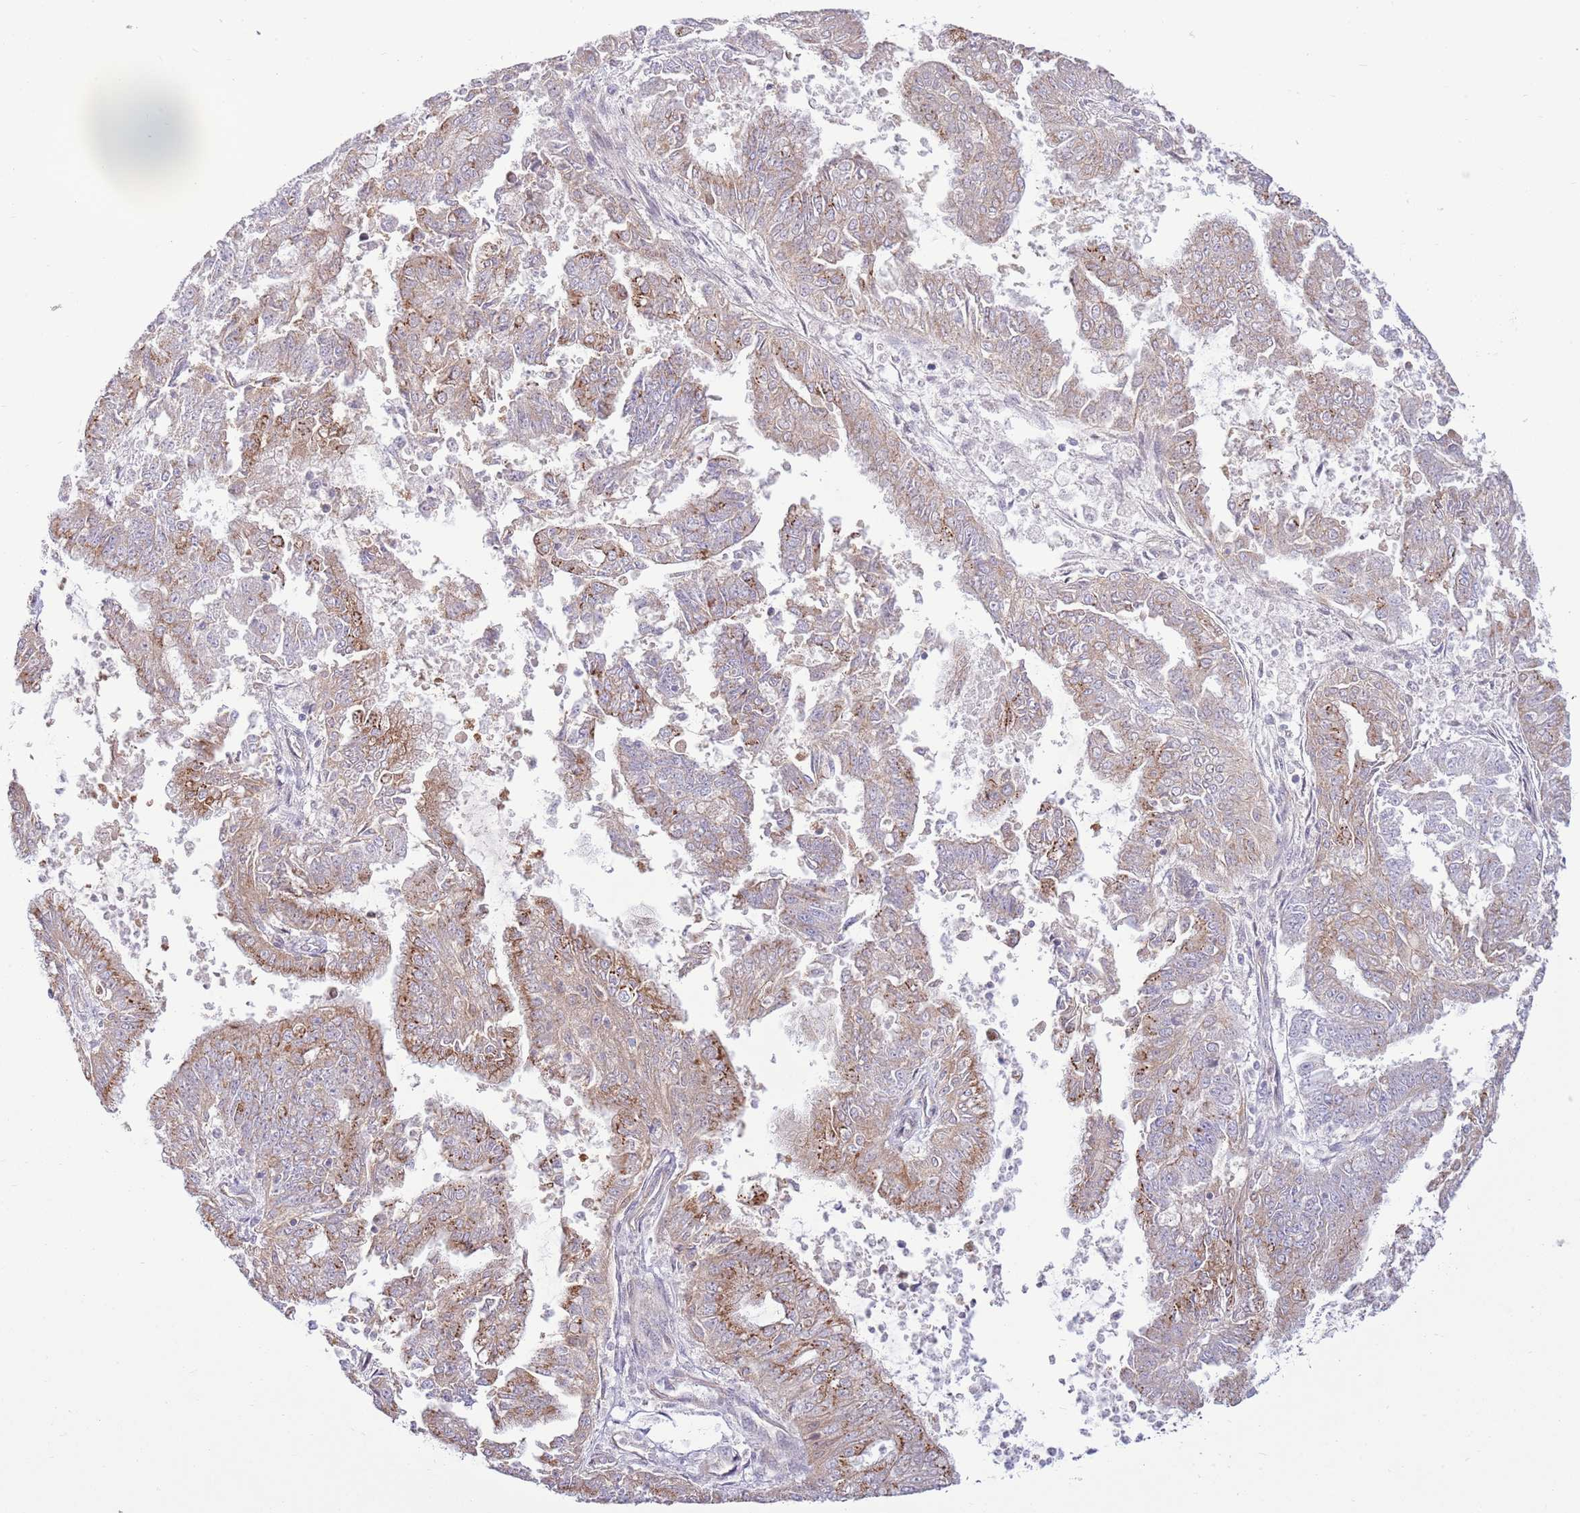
{"staining": {"intensity": "moderate", "quantity": "25%-75%", "location": "cytoplasmic/membranous"}, "tissue": "endometrial cancer", "cell_type": "Tumor cells", "image_type": "cancer", "snomed": [{"axis": "morphology", "description": "Adenocarcinoma, NOS"}, {"axis": "topography", "description": "Endometrium"}], "caption": "Endometrial cancer (adenocarcinoma) stained with a protein marker demonstrates moderate staining in tumor cells.", "gene": "ARL2BP", "patient": {"sex": "female", "age": 73}}